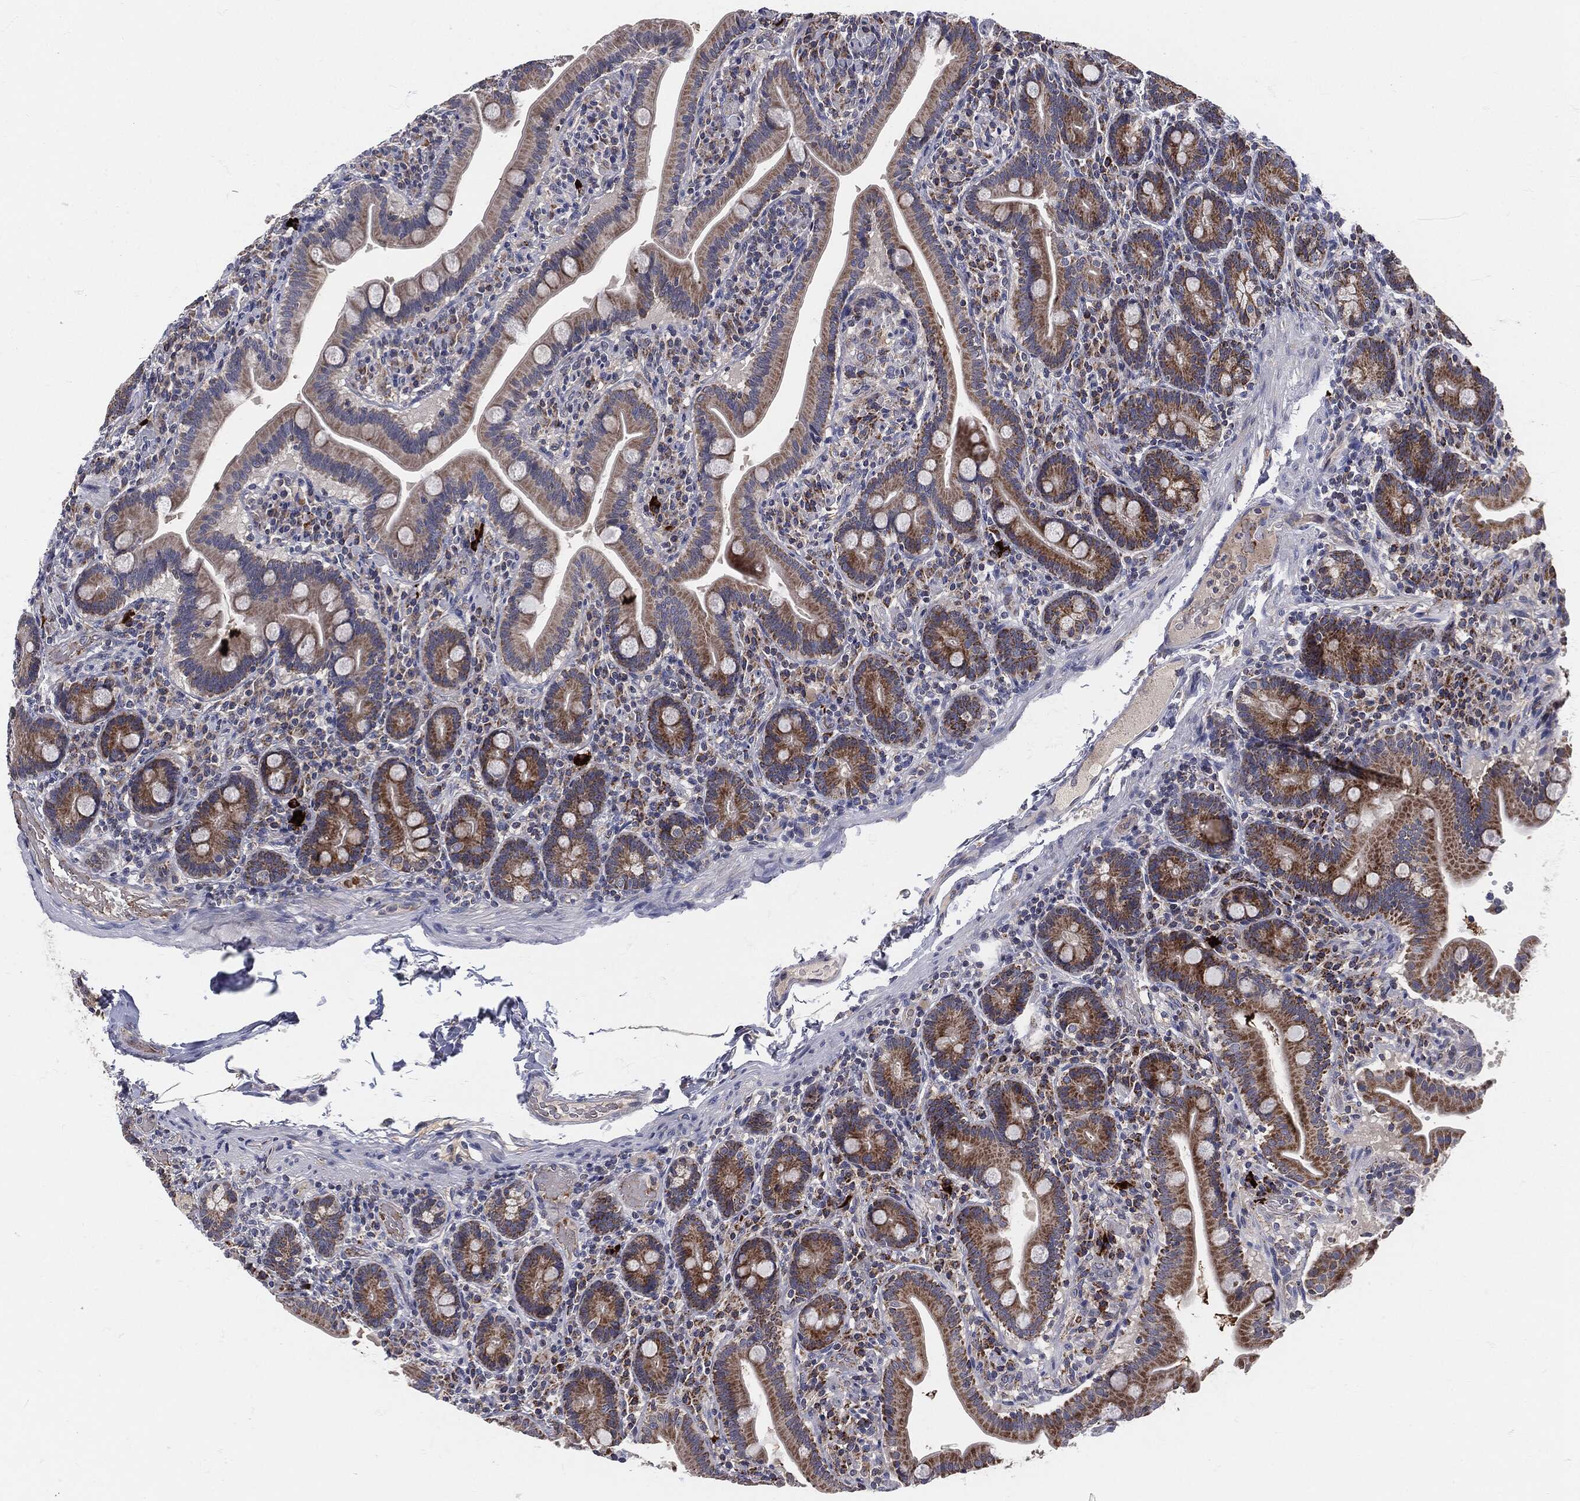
{"staining": {"intensity": "strong", "quantity": "25%-75%", "location": "cytoplasmic/membranous"}, "tissue": "small intestine", "cell_type": "Glandular cells", "image_type": "normal", "snomed": [{"axis": "morphology", "description": "Normal tissue, NOS"}, {"axis": "topography", "description": "Small intestine"}], "caption": "The immunohistochemical stain shows strong cytoplasmic/membranous staining in glandular cells of normal small intestine.", "gene": "SIGLEC9", "patient": {"sex": "male", "age": 66}}